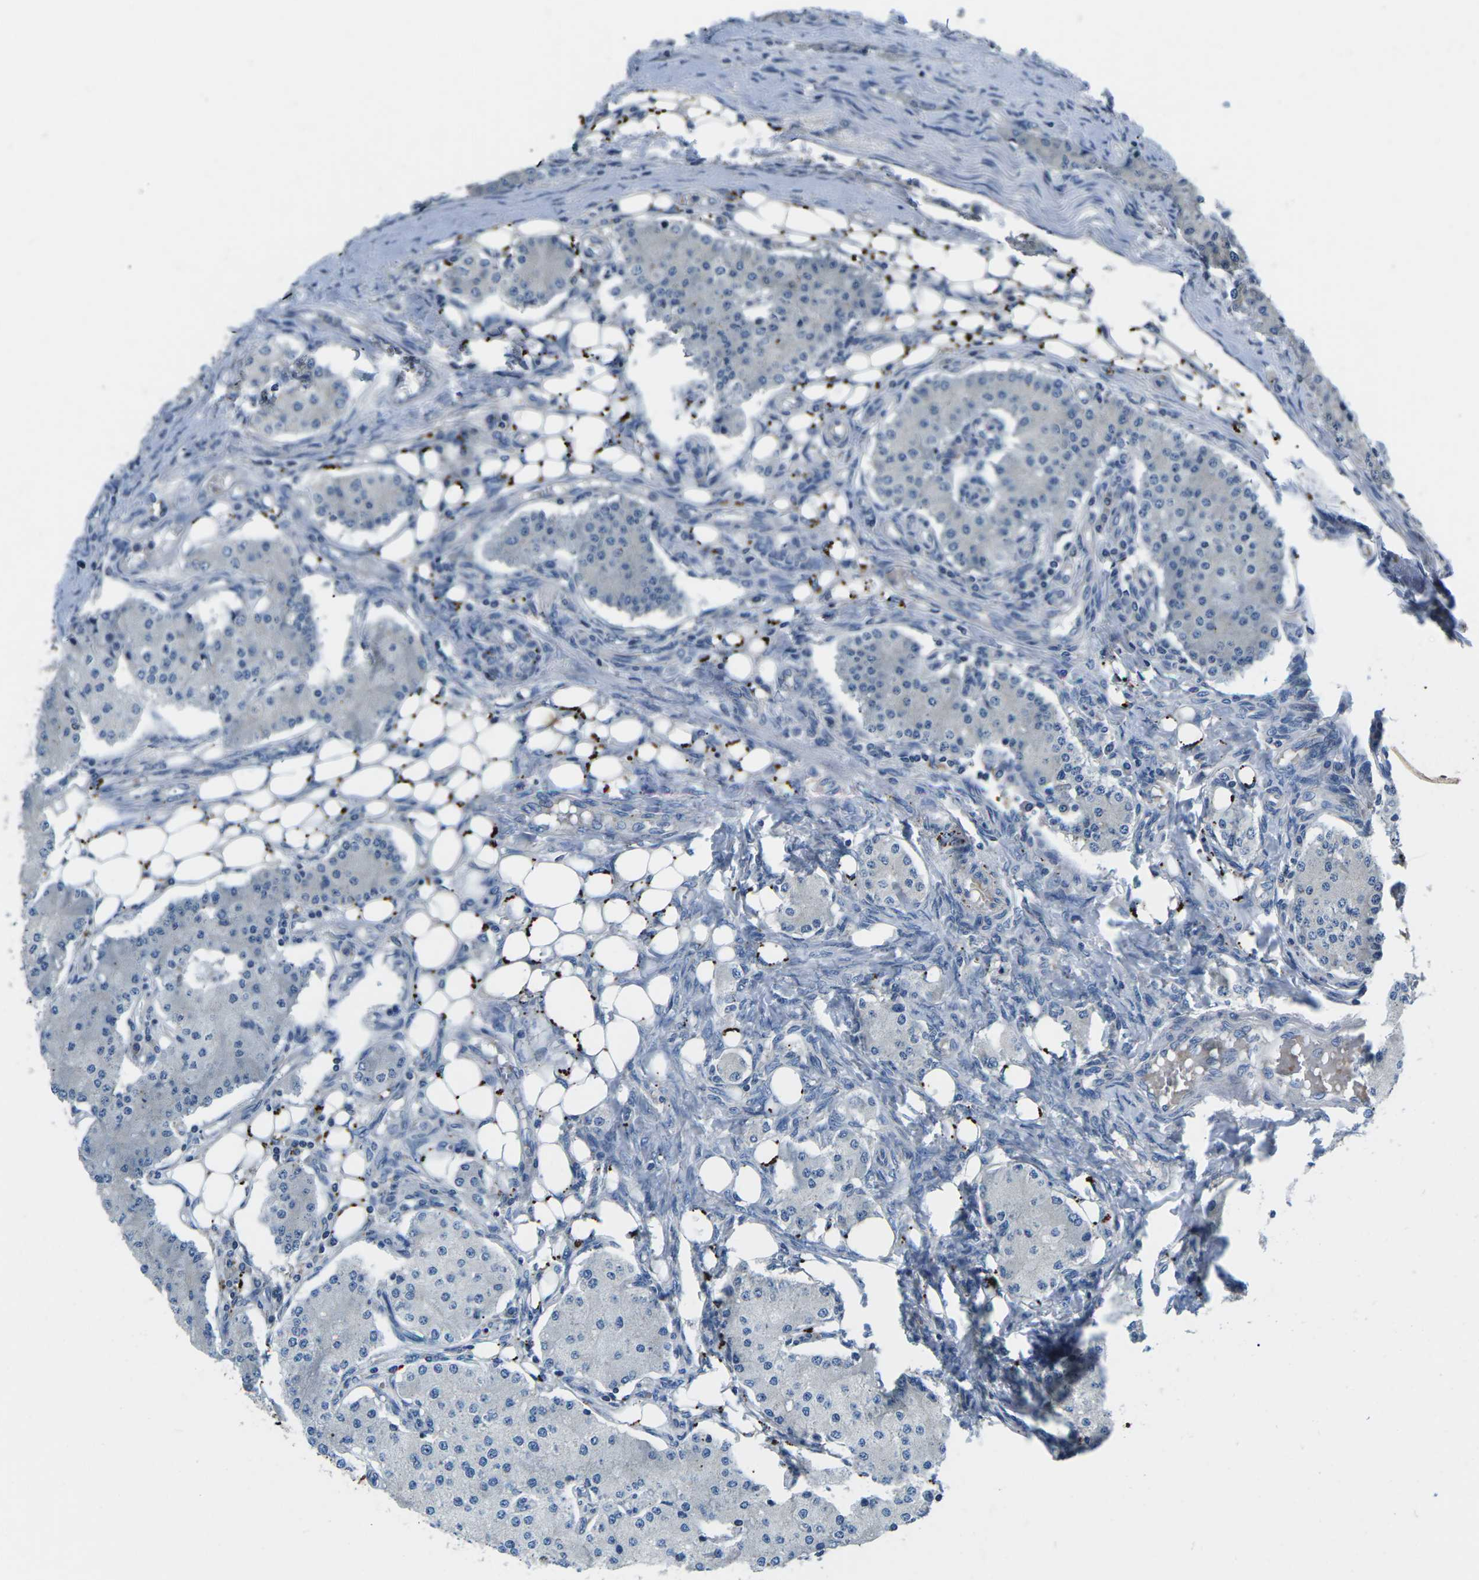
{"staining": {"intensity": "negative", "quantity": "none", "location": "none"}, "tissue": "carcinoid", "cell_type": "Tumor cells", "image_type": "cancer", "snomed": [{"axis": "morphology", "description": "Carcinoid, malignant, NOS"}, {"axis": "topography", "description": "Colon"}], "caption": "There is no significant staining in tumor cells of carcinoid.", "gene": "PDCD6IP", "patient": {"sex": "female", "age": 52}}